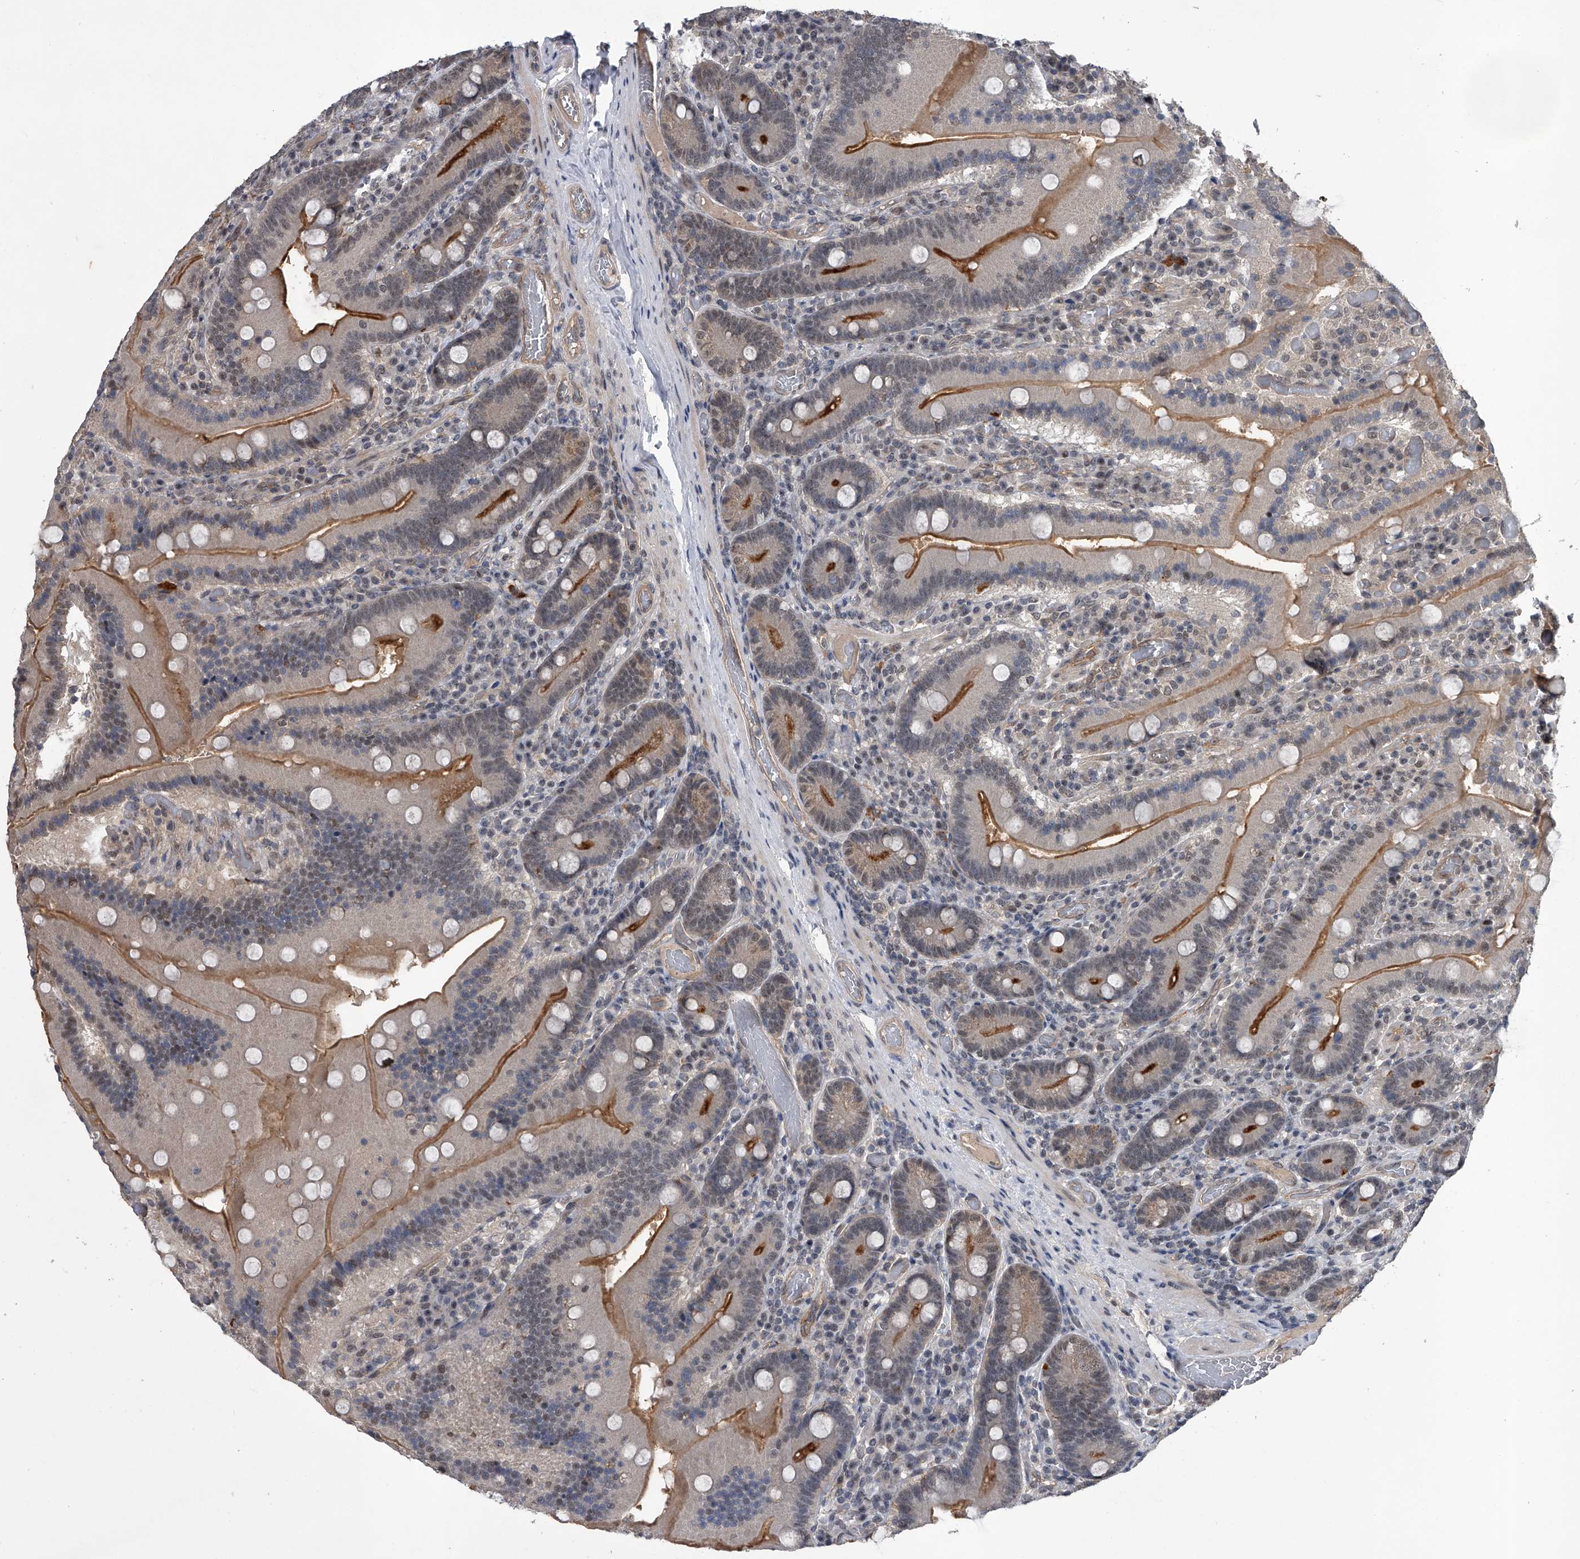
{"staining": {"intensity": "strong", "quantity": "<25%", "location": "cytoplasmic/membranous"}, "tissue": "duodenum", "cell_type": "Glandular cells", "image_type": "normal", "snomed": [{"axis": "morphology", "description": "Normal tissue, NOS"}, {"axis": "topography", "description": "Duodenum"}], "caption": "Strong cytoplasmic/membranous protein expression is identified in approximately <25% of glandular cells in duodenum. (DAB (3,3'-diaminobenzidine) IHC with brightfield microscopy, high magnification).", "gene": "SLC12A8", "patient": {"sex": "female", "age": 62}}